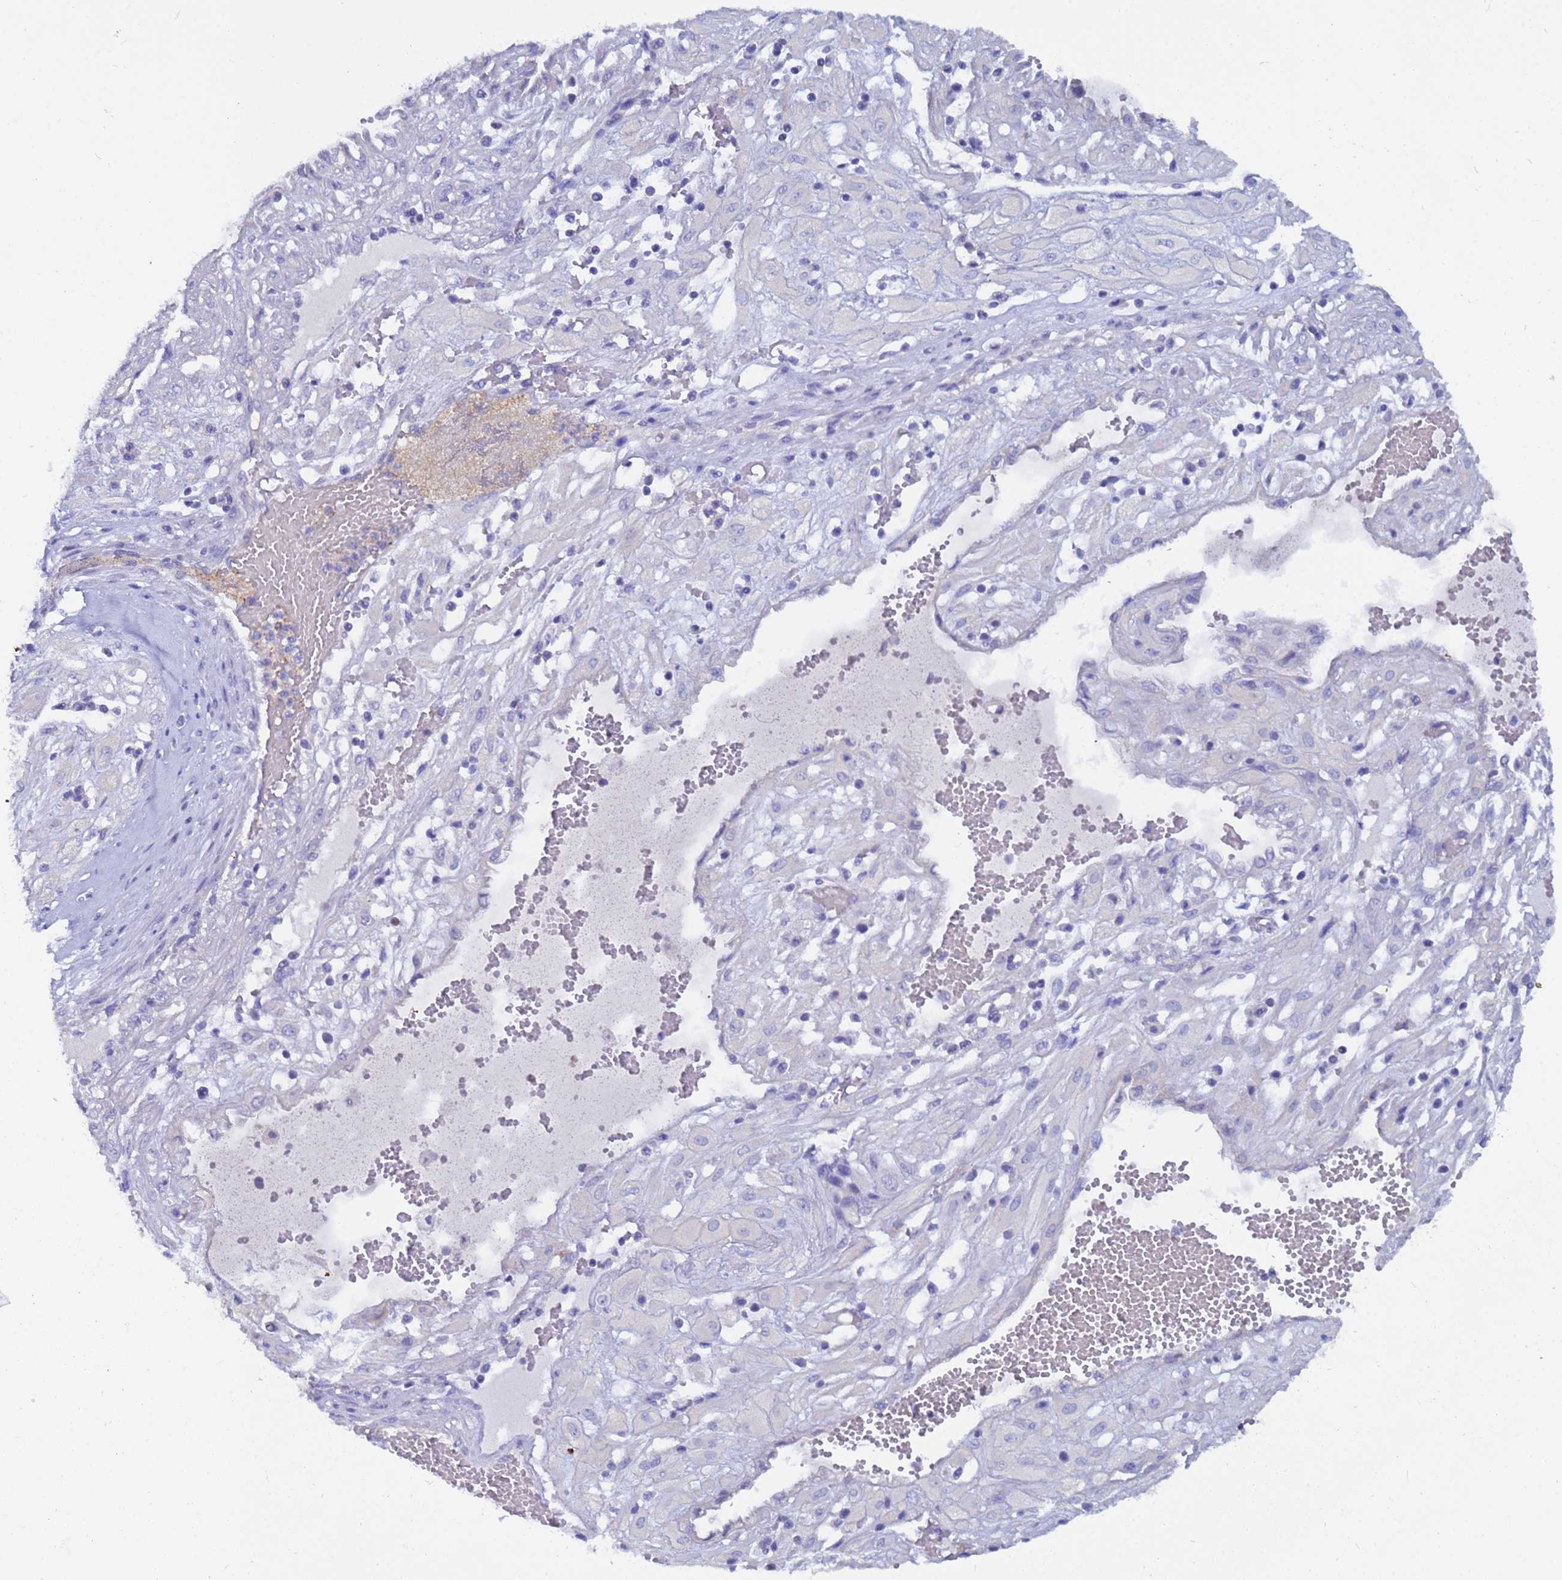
{"staining": {"intensity": "negative", "quantity": "none", "location": "none"}, "tissue": "cervical cancer", "cell_type": "Tumor cells", "image_type": "cancer", "snomed": [{"axis": "morphology", "description": "Squamous cell carcinoma, NOS"}, {"axis": "topography", "description": "Cervix"}], "caption": "This is a micrograph of immunohistochemistry staining of cervical squamous cell carcinoma, which shows no expression in tumor cells. Brightfield microscopy of IHC stained with DAB (brown) and hematoxylin (blue), captured at high magnification.", "gene": "UBE2O", "patient": {"sex": "female", "age": 36}}